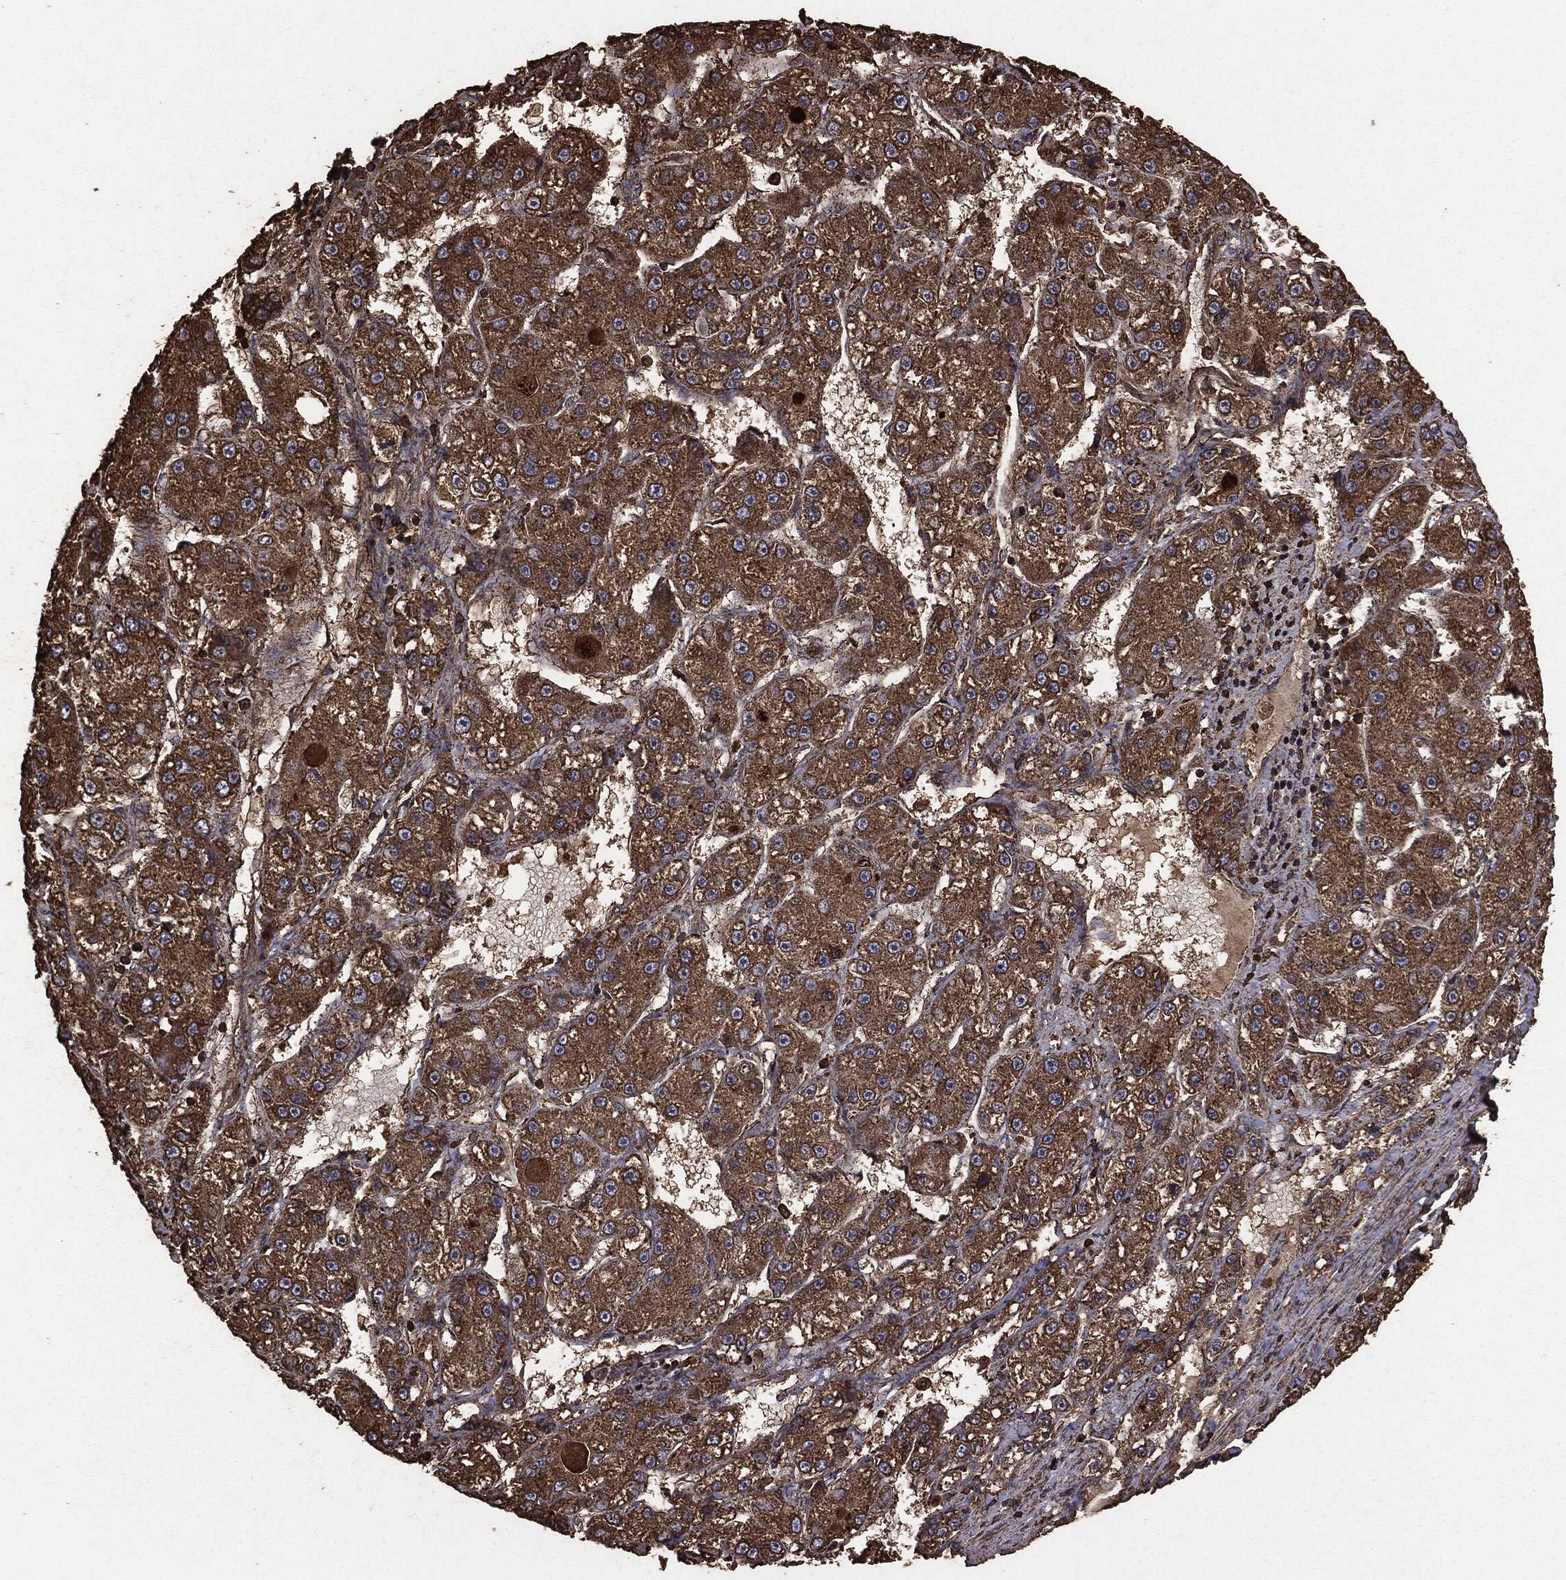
{"staining": {"intensity": "moderate", "quantity": ">75%", "location": "cytoplasmic/membranous"}, "tissue": "liver cancer", "cell_type": "Tumor cells", "image_type": "cancer", "snomed": [{"axis": "morphology", "description": "Carcinoma, Hepatocellular, NOS"}, {"axis": "topography", "description": "Liver"}], "caption": "There is medium levels of moderate cytoplasmic/membranous positivity in tumor cells of liver hepatocellular carcinoma, as demonstrated by immunohistochemical staining (brown color).", "gene": "MTOR", "patient": {"sex": "female", "age": 65}}